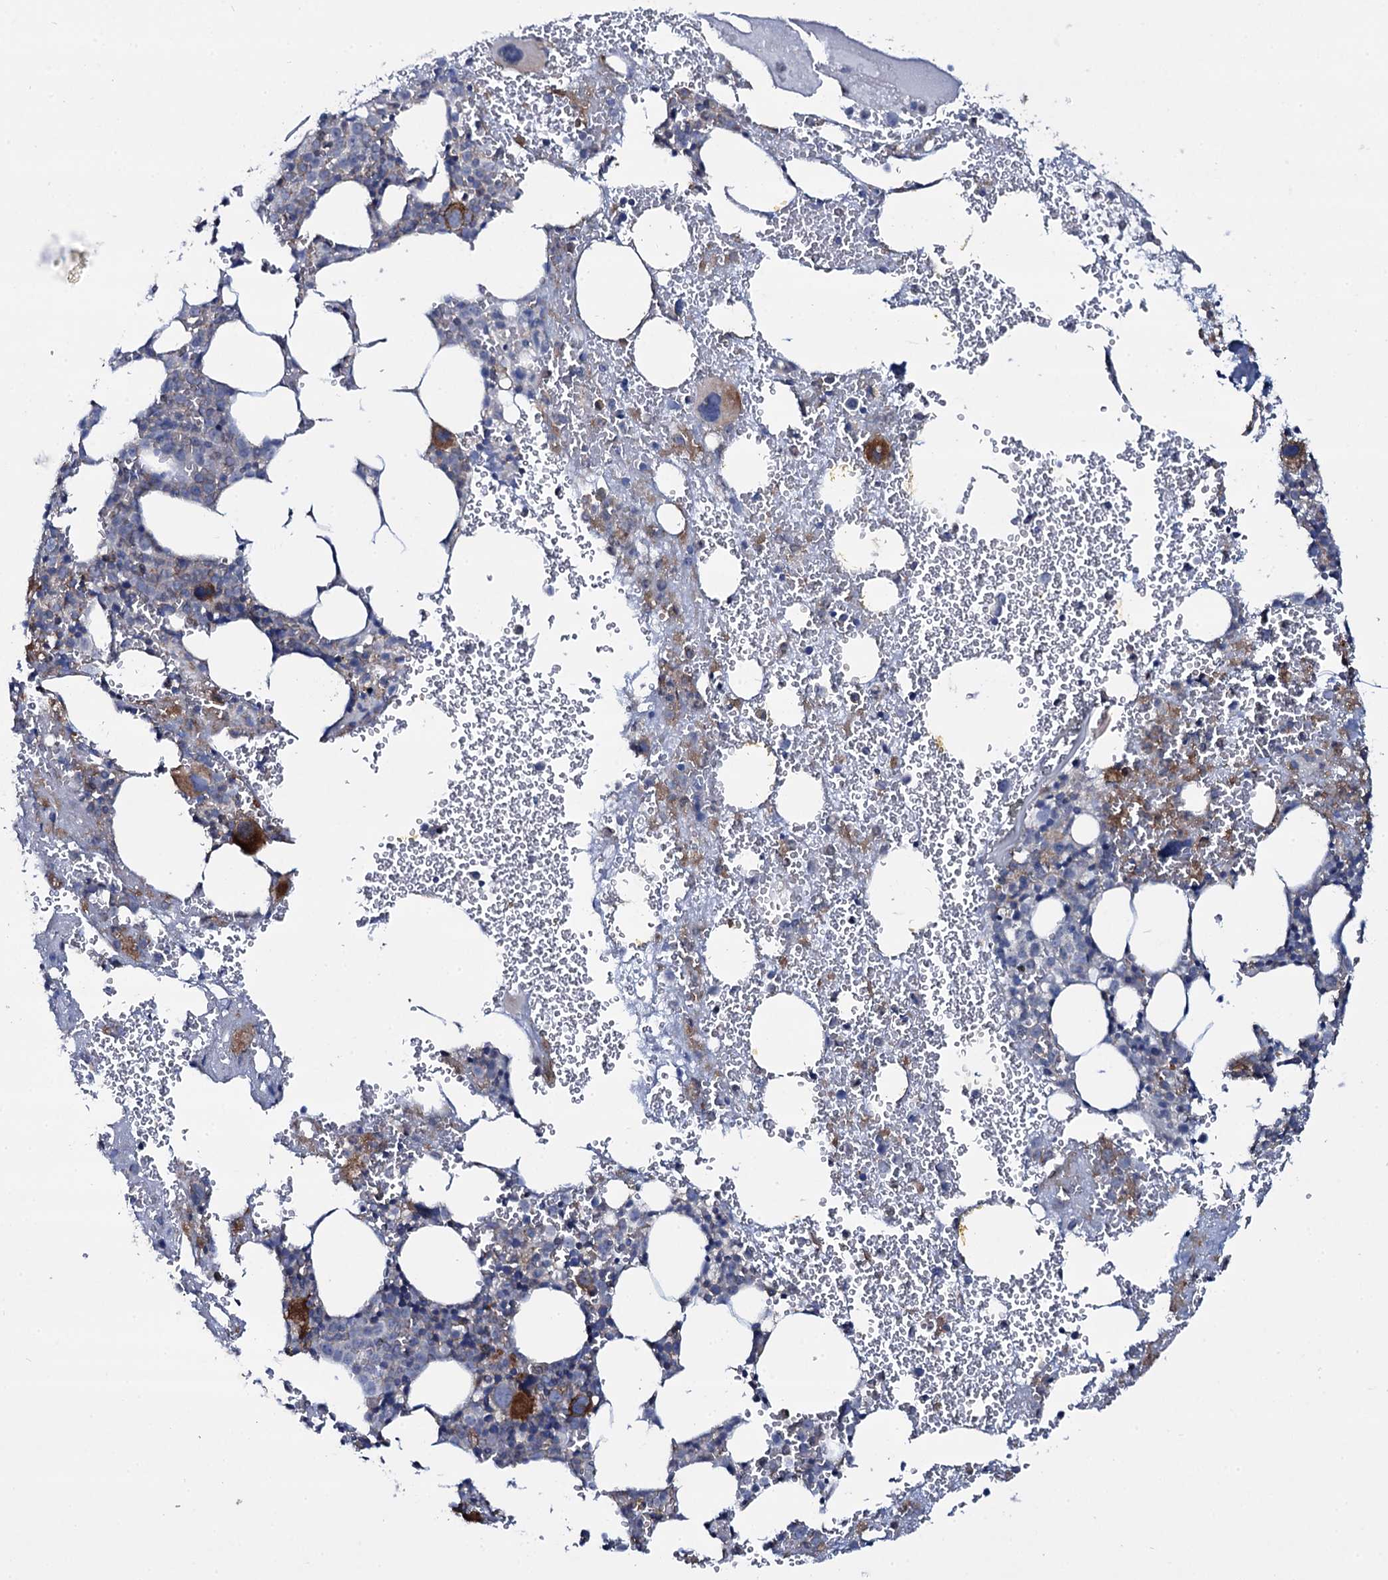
{"staining": {"intensity": "strong", "quantity": "<25%", "location": "cytoplasmic/membranous"}, "tissue": "bone marrow", "cell_type": "Hematopoietic cells", "image_type": "normal", "snomed": [{"axis": "morphology", "description": "Normal tissue, NOS"}, {"axis": "topography", "description": "Bone marrow"}], "caption": "High-power microscopy captured an immunohistochemistry (IHC) photomicrograph of unremarkable bone marrow, revealing strong cytoplasmic/membranous positivity in approximately <25% of hematopoietic cells. (DAB IHC with brightfield microscopy, high magnification).", "gene": "SNAP23", "patient": {"sex": "male", "age": 61}}